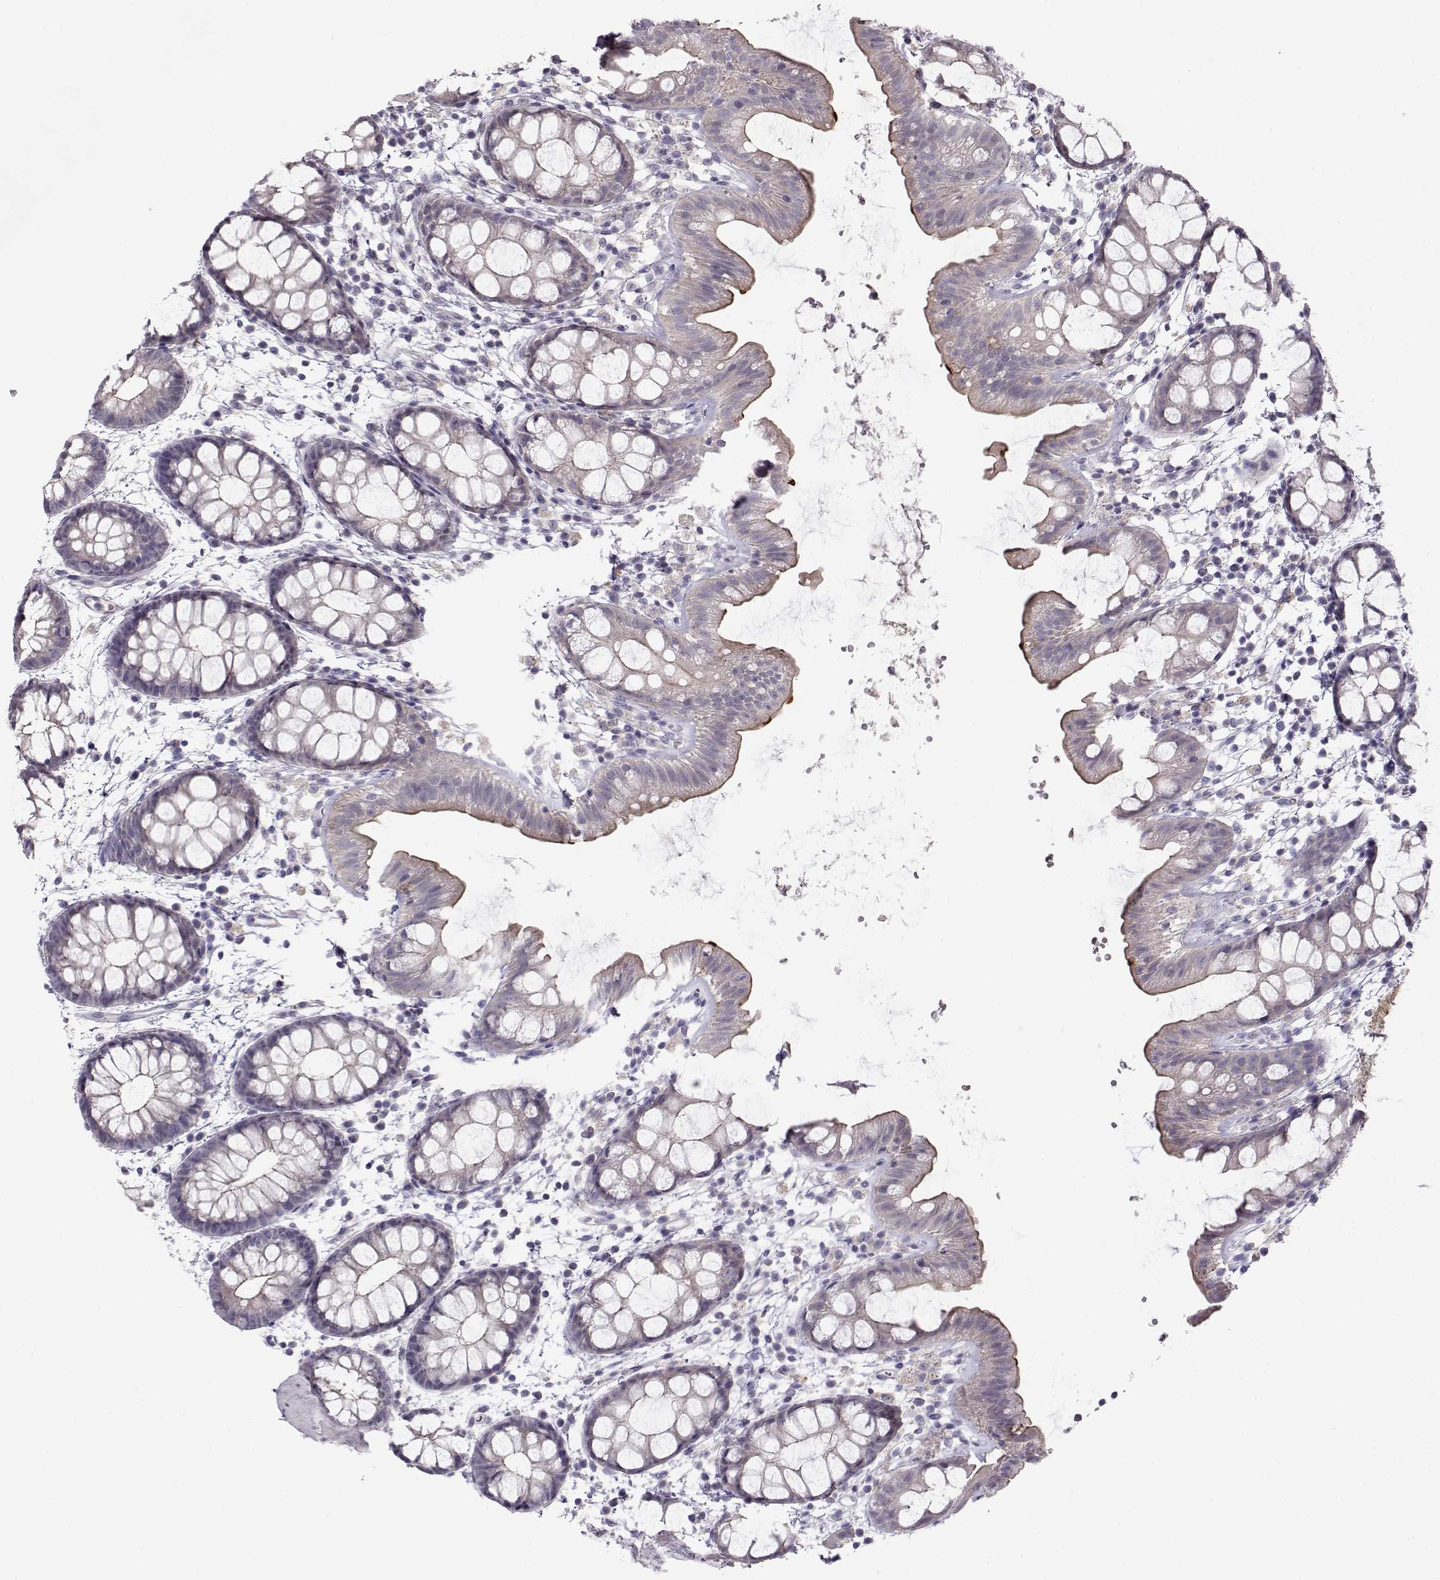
{"staining": {"intensity": "moderate", "quantity": "<25%", "location": "cytoplasmic/membranous"}, "tissue": "rectum", "cell_type": "Glandular cells", "image_type": "normal", "snomed": [{"axis": "morphology", "description": "Normal tissue, NOS"}, {"axis": "topography", "description": "Rectum"}], "caption": "A low amount of moderate cytoplasmic/membranous staining is present in about <25% of glandular cells in normal rectum. (IHC, brightfield microscopy, high magnification).", "gene": "GRK1", "patient": {"sex": "male", "age": 57}}